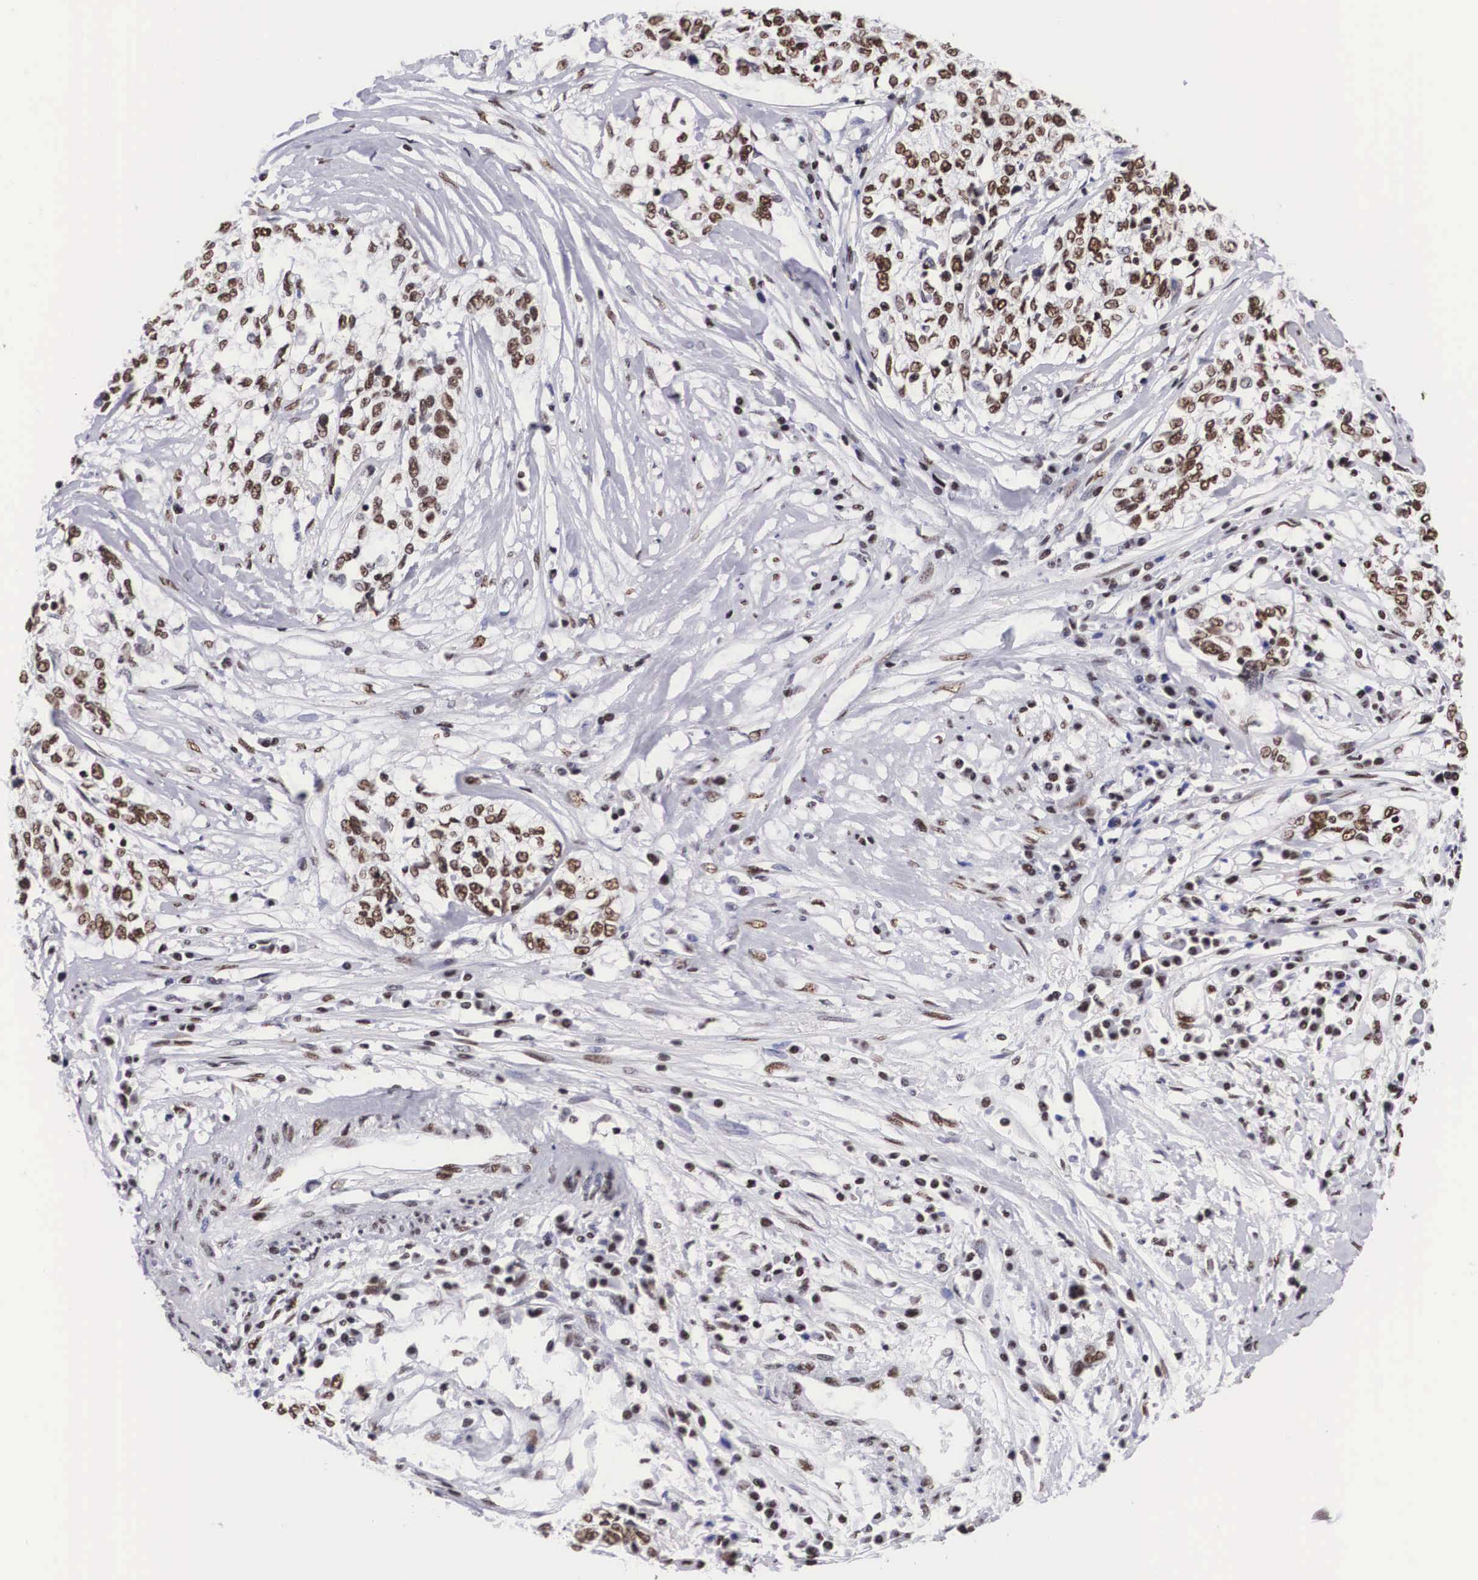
{"staining": {"intensity": "moderate", "quantity": ">75%", "location": "nuclear"}, "tissue": "cervical cancer", "cell_type": "Tumor cells", "image_type": "cancer", "snomed": [{"axis": "morphology", "description": "Squamous cell carcinoma, NOS"}, {"axis": "topography", "description": "Cervix"}], "caption": "This histopathology image exhibits squamous cell carcinoma (cervical) stained with IHC to label a protein in brown. The nuclear of tumor cells show moderate positivity for the protein. Nuclei are counter-stained blue.", "gene": "SF3A1", "patient": {"sex": "female", "age": 57}}